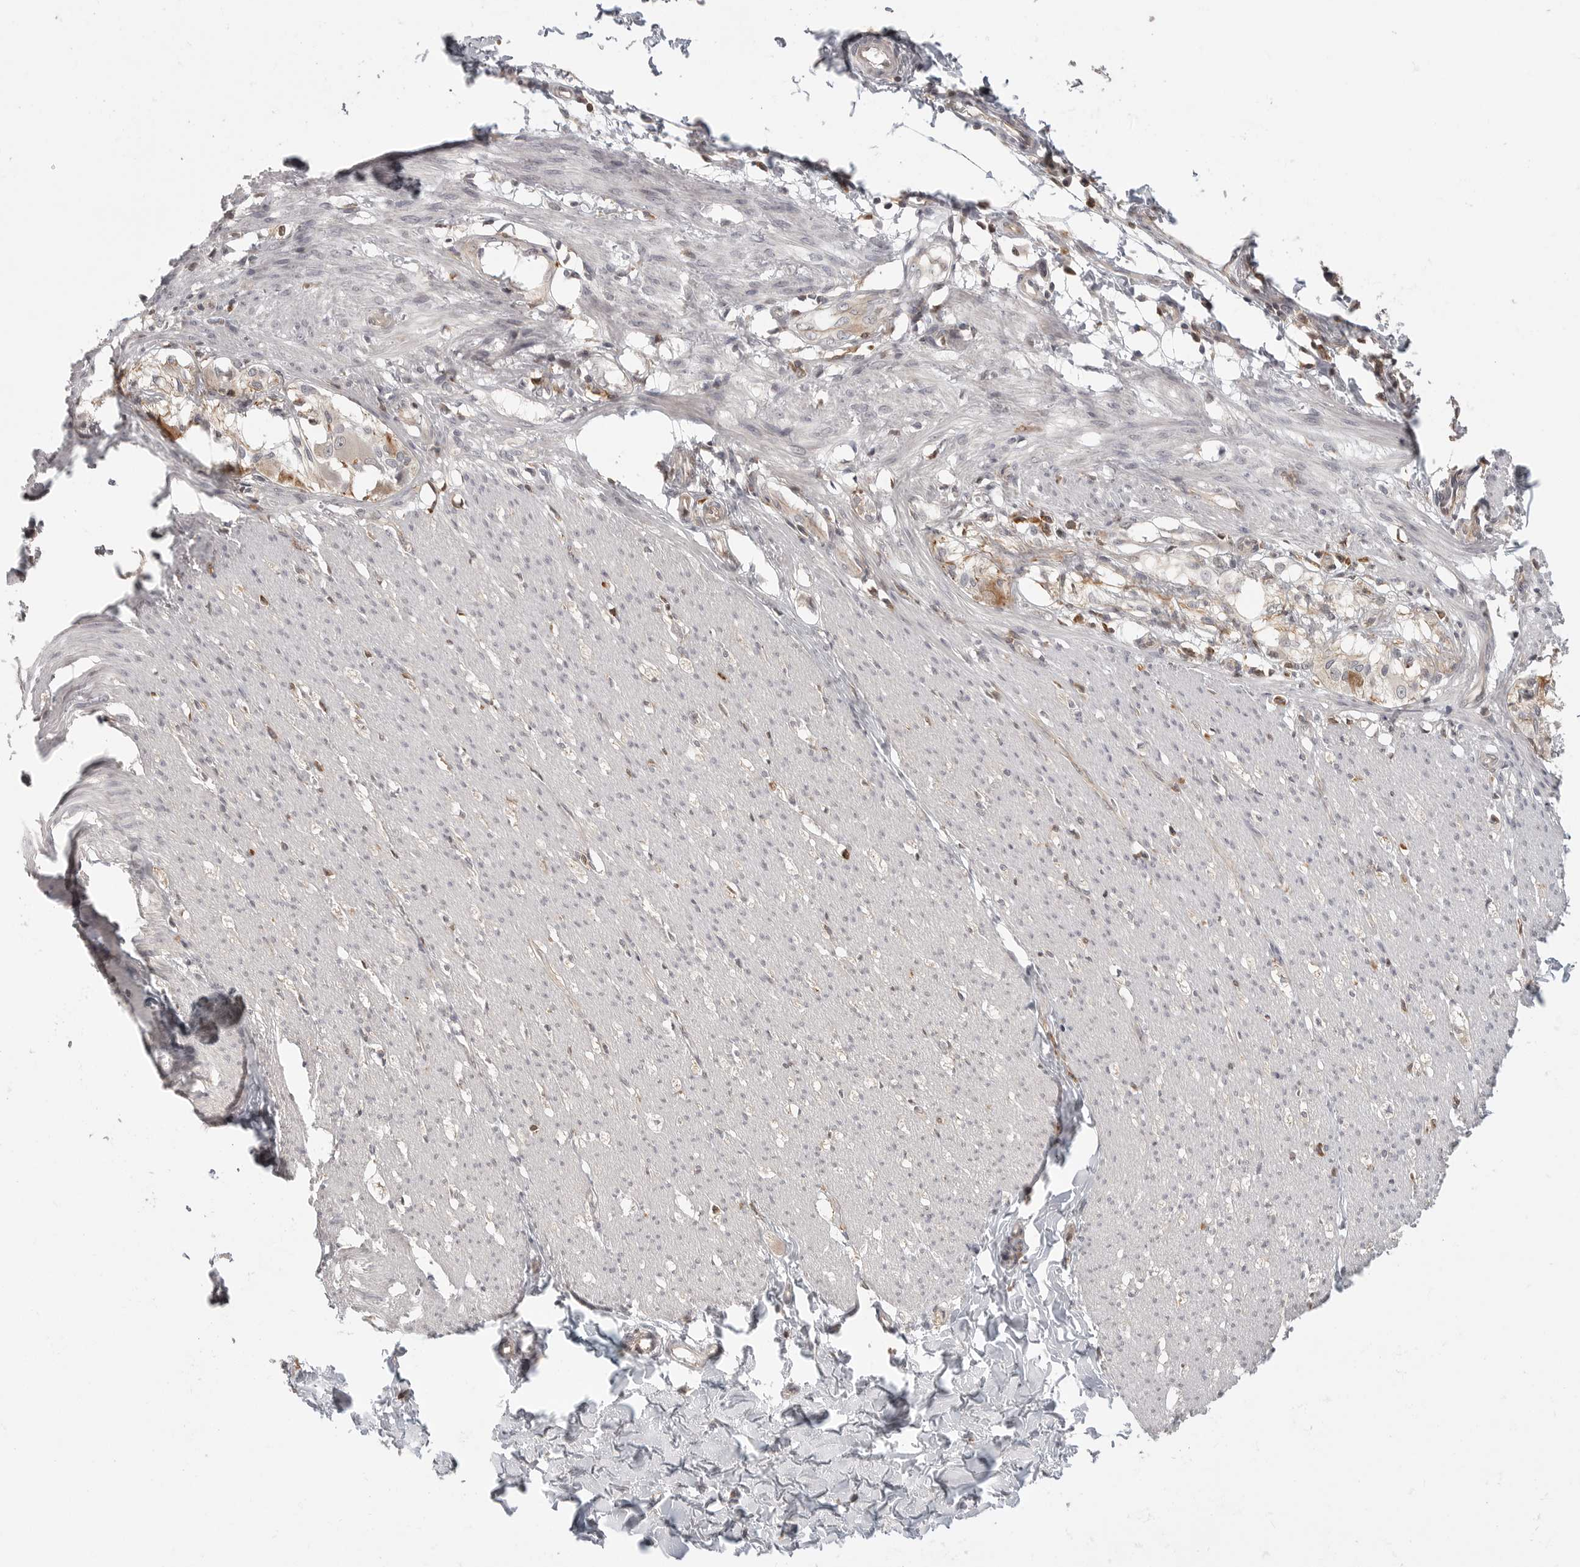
{"staining": {"intensity": "weak", "quantity": "<25%", "location": "cytoplasmic/membranous"}, "tissue": "smooth muscle", "cell_type": "Smooth muscle cells", "image_type": "normal", "snomed": [{"axis": "morphology", "description": "Normal tissue, NOS"}, {"axis": "morphology", "description": "Adenocarcinoma, NOS"}, {"axis": "topography", "description": "Smooth muscle"}, {"axis": "topography", "description": "Colon"}], "caption": "There is no significant staining in smooth muscle cells of smooth muscle. (Stains: DAB (3,3'-diaminobenzidine) immunohistochemistry with hematoxylin counter stain, Microscopy: brightfield microscopy at high magnification).", "gene": "DBNL", "patient": {"sex": "male", "age": 14}}